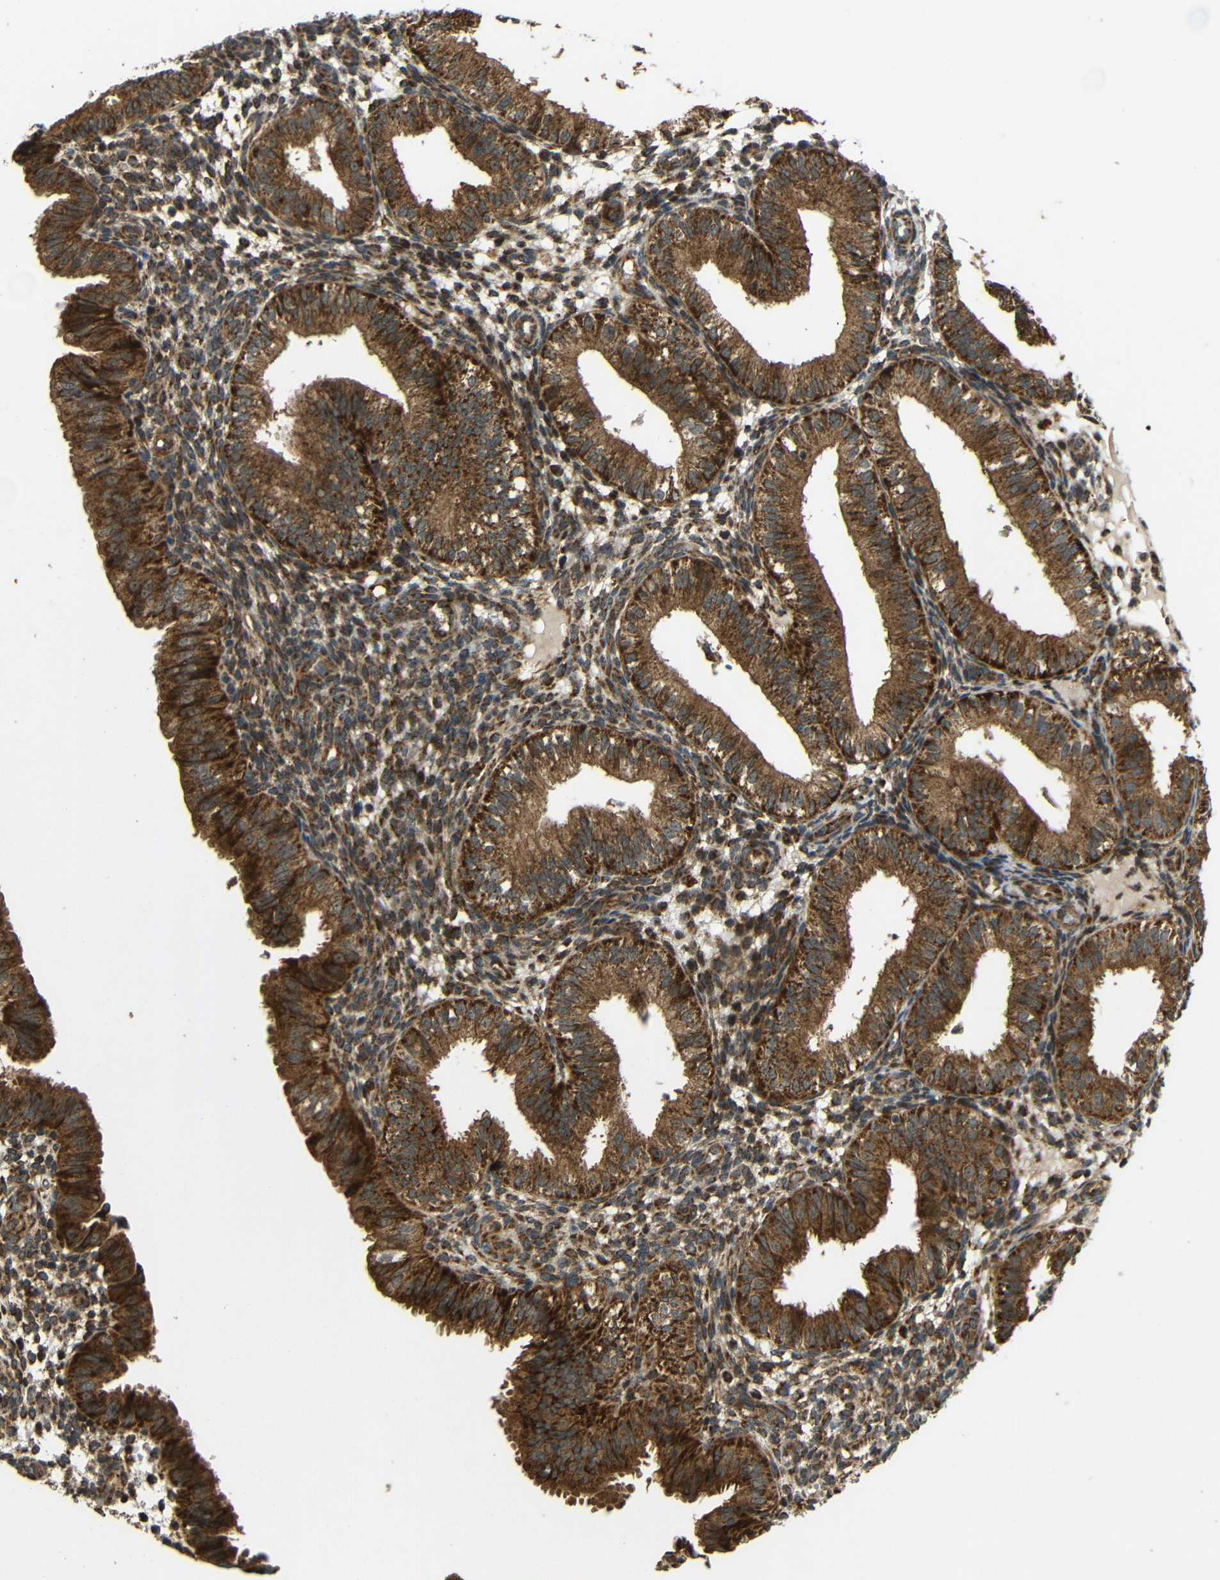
{"staining": {"intensity": "moderate", "quantity": ">75%", "location": "cytoplasmic/membranous"}, "tissue": "endometrium", "cell_type": "Cells in endometrial stroma", "image_type": "normal", "snomed": [{"axis": "morphology", "description": "Normal tissue, NOS"}, {"axis": "topography", "description": "Endometrium"}], "caption": "Human endometrium stained with a brown dye reveals moderate cytoplasmic/membranous positive positivity in approximately >75% of cells in endometrial stroma.", "gene": "KANK4", "patient": {"sex": "female", "age": 39}}